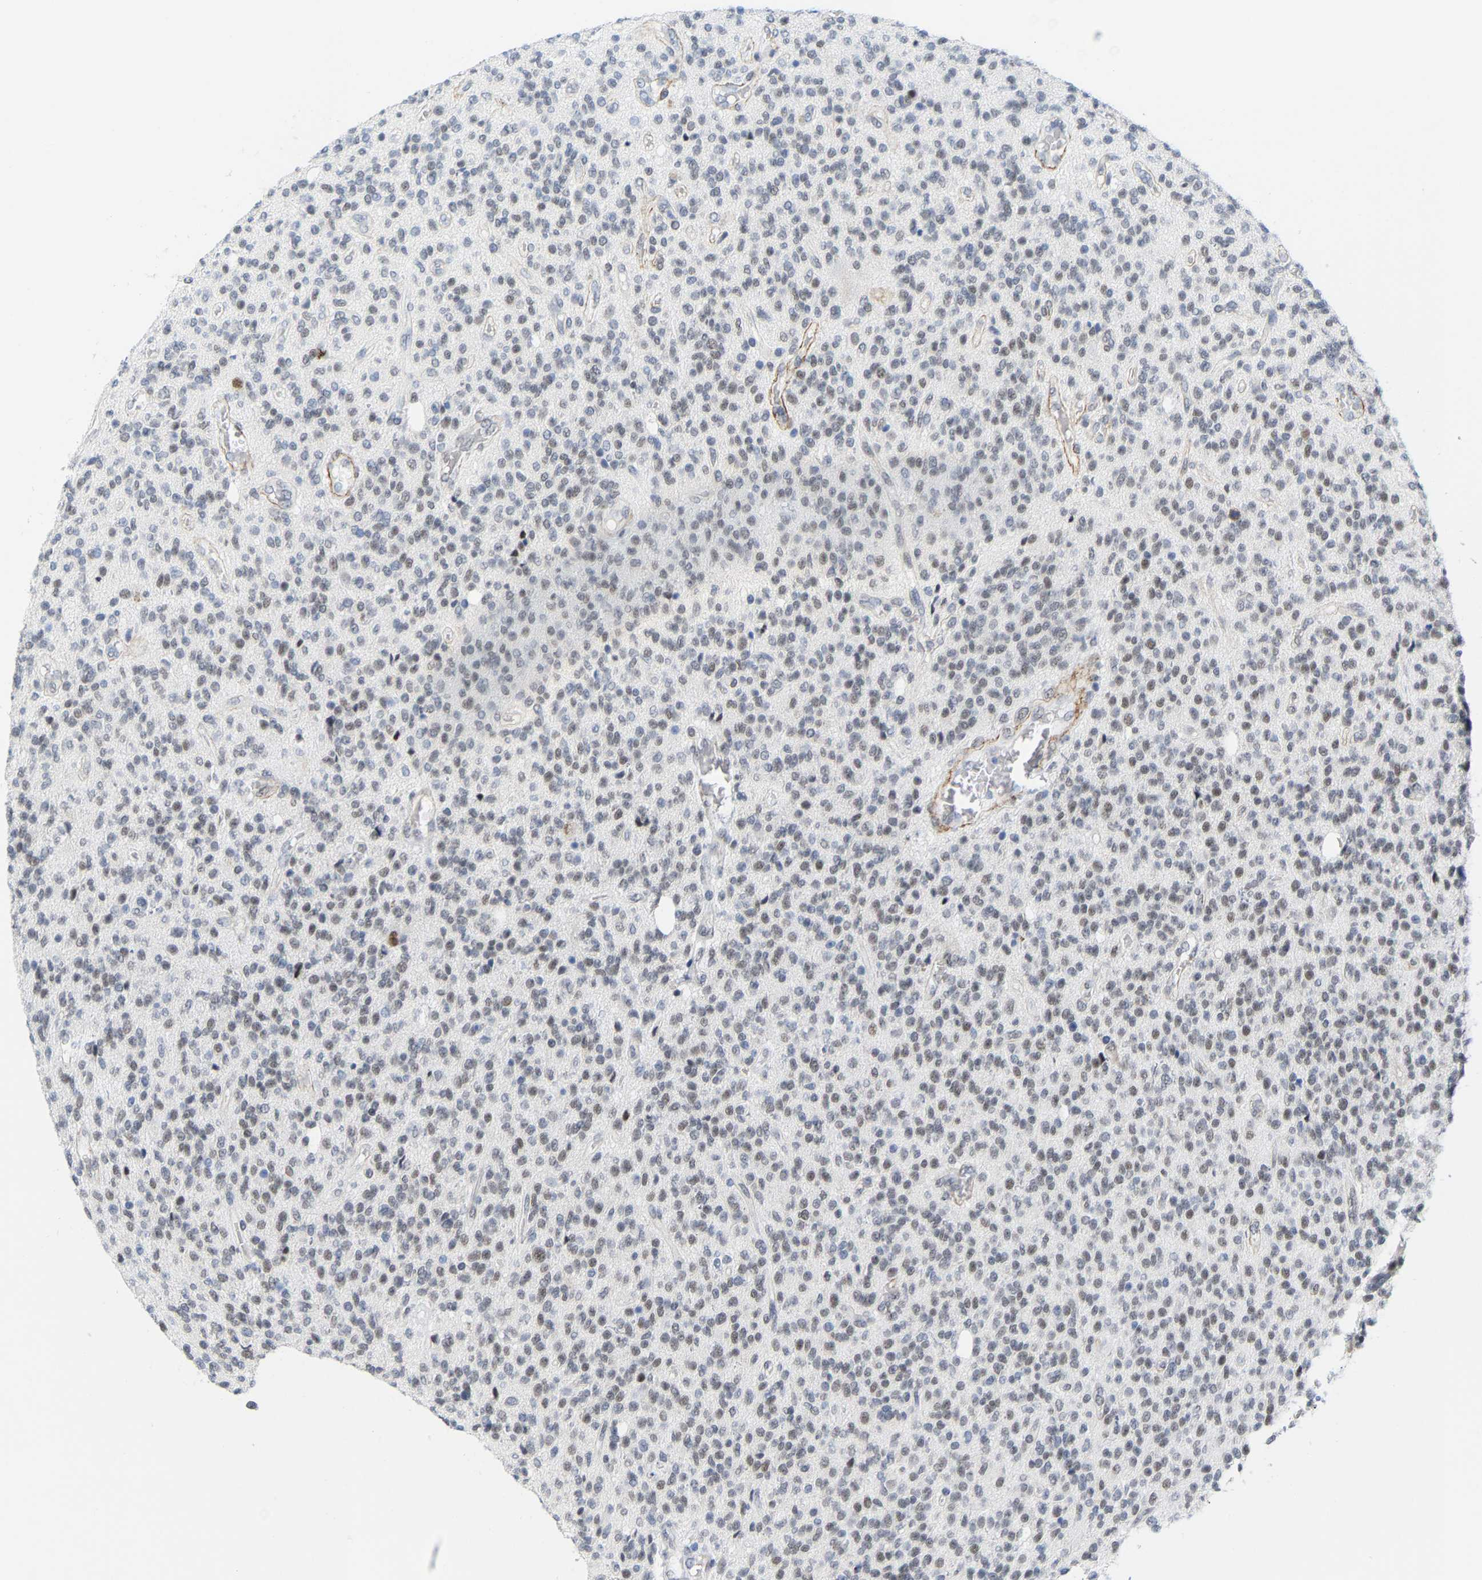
{"staining": {"intensity": "weak", "quantity": ">75%", "location": "nuclear"}, "tissue": "glioma", "cell_type": "Tumor cells", "image_type": "cancer", "snomed": [{"axis": "morphology", "description": "Glioma, malignant, High grade"}, {"axis": "topography", "description": "Brain"}], "caption": "An image showing weak nuclear staining in approximately >75% of tumor cells in glioma, as visualized by brown immunohistochemical staining.", "gene": "FAM180A", "patient": {"sex": "male", "age": 34}}